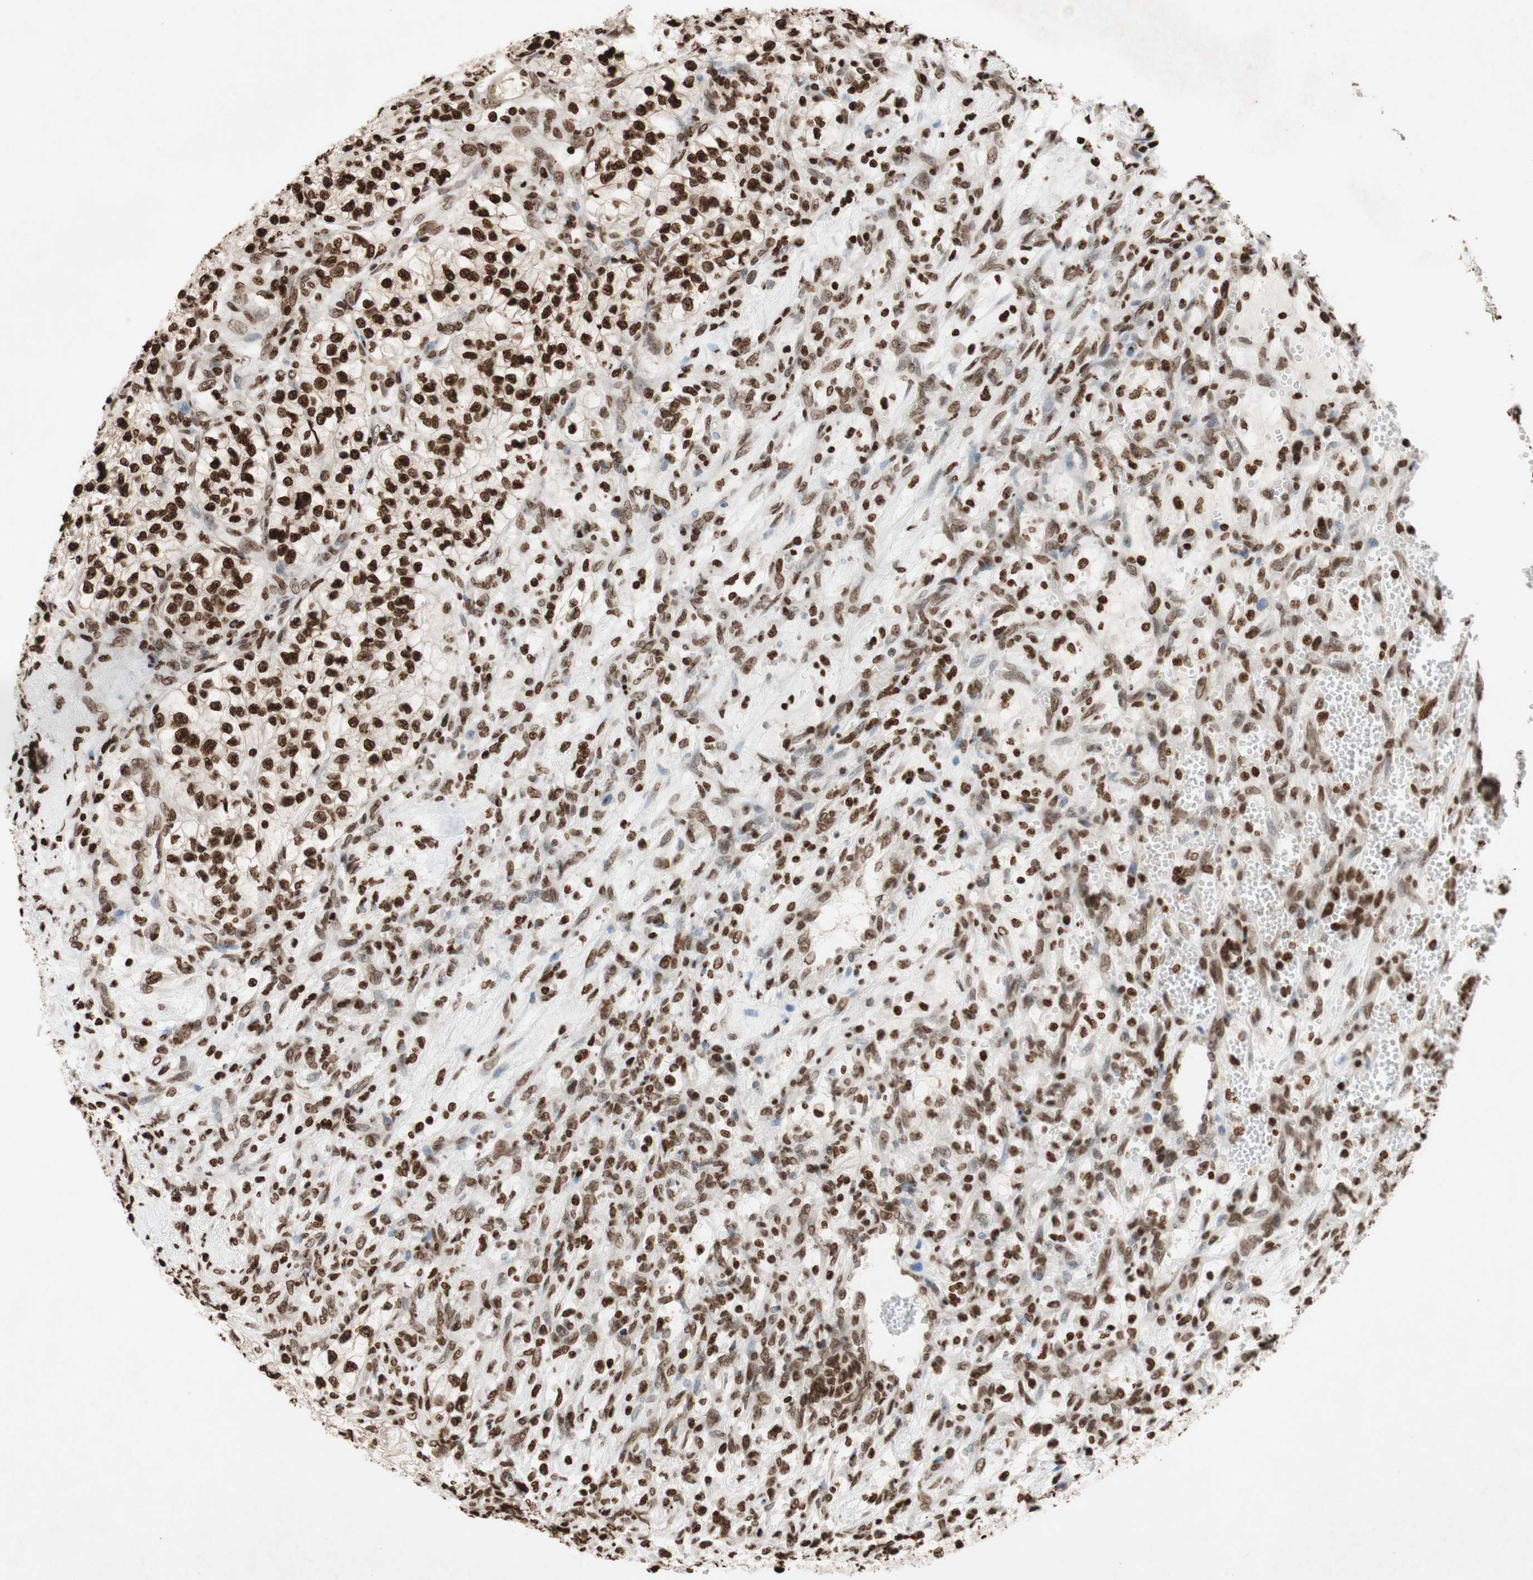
{"staining": {"intensity": "strong", "quantity": ">75%", "location": "nuclear"}, "tissue": "renal cancer", "cell_type": "Tumor cells", "image_type": "cancer", "snomed": [{"axis": "morphology", "description": "Adenocarcinoma, NOS"}, {"axis": "topography", "description": "Kidney"}], "caption": "Renal cancer tissue exhibits strong nuclear positivity in about >75% of tumor cells, visualized by immunohistochemistry. (DAB IHC with brightfield microscopy, high magnification).", "gene": "NCOA3", "patient": {"sex": "female", "age": 57}}